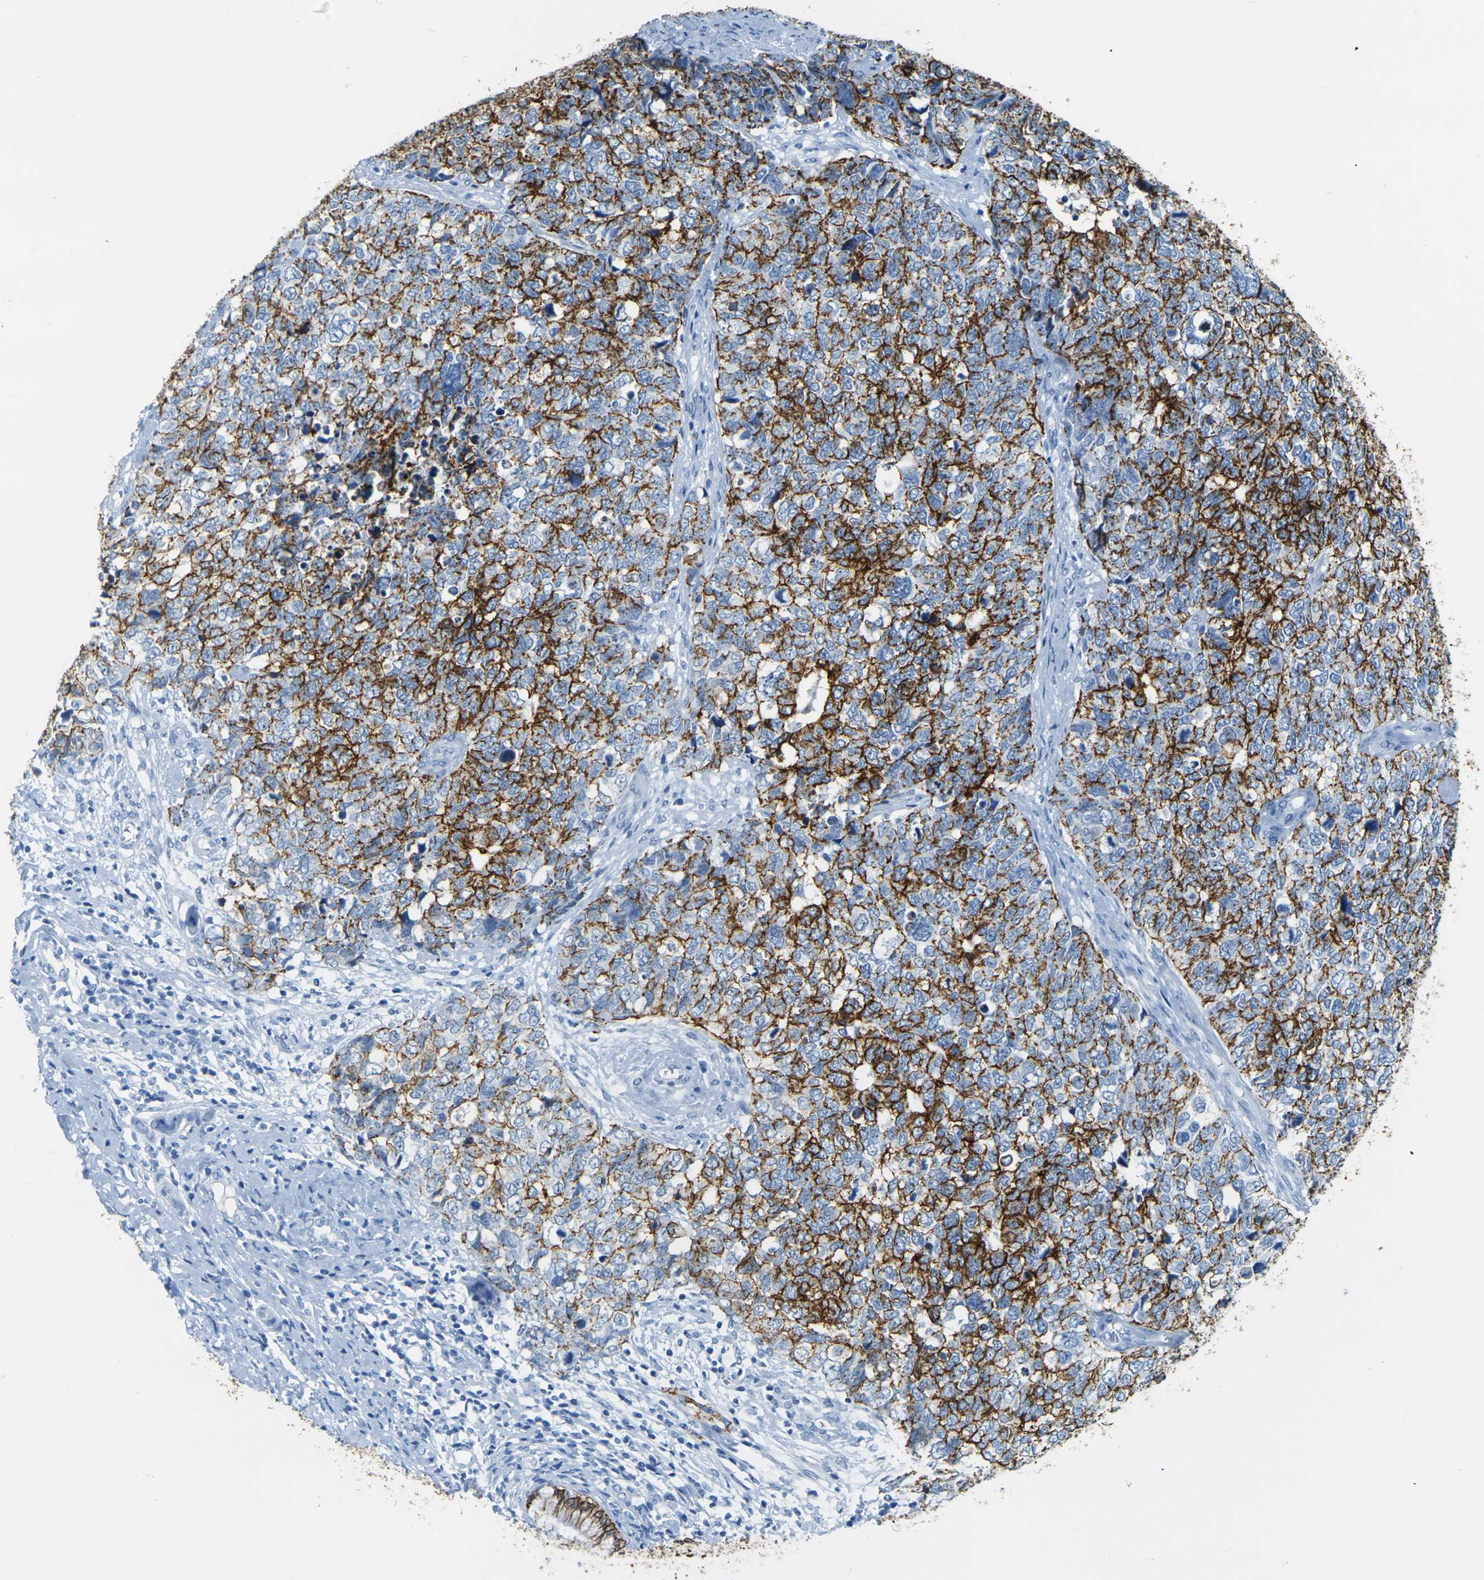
{"staining": {"intensity": "strong", "quantity": ">75%", "location": "cytoplasmic/membranous"}, "tissue": "cervical cancer", "cell_type": "Tumor cells", "image_type": "cancer", "snomed": [{"axis": "morphology", "description": "Squamous cell carcinoma, NOS"}, {"axis": "topography", "description": "Cervix"}], "caption": "Immunohistochemistry (IHC) micrograph of neoplastic tissue: human squamous cell carcinoma (cervical) stained using IHC reveals high levels of strong protein expression localized specifically in the cytoplasmic/membranous of tumor cells, appearing as a cytoplasmic/membranous brown color.", "gene": "CLDN7", "patient": {"sex": "female", "age": 63}}